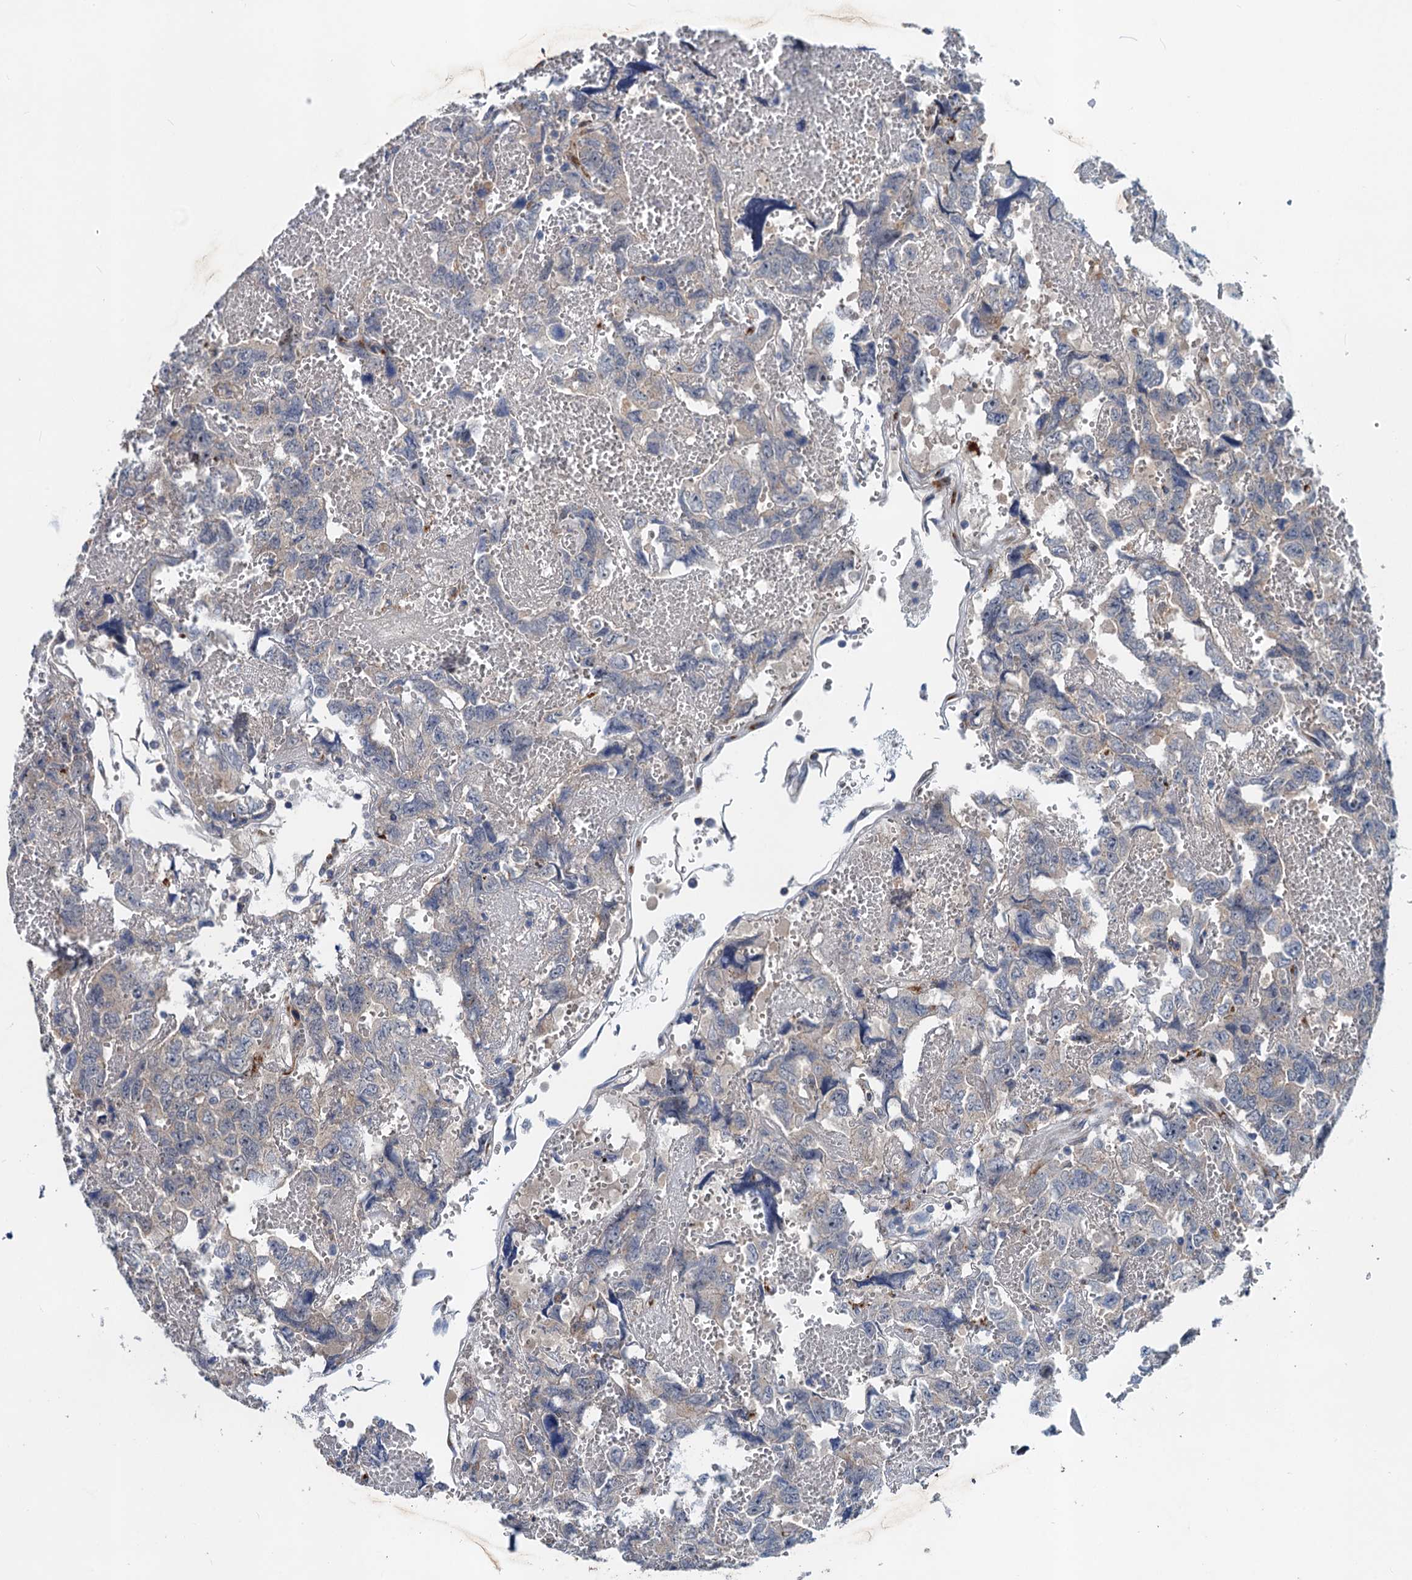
{"staining": {"intensity": "negative", "quantity": "none", "location": "none"}, "tissue": "testis cancer", "cell_type": "Tumor cells", "image_type": "cancer", "snomed": [{"axis": "morphology", "description": "Carcinoma, Embryonal, NOS"}, {"axis": "topography", "description": "Testis"}], "caption": "This is an immunohistochemistry (IHC) image of human testis cancer. There is no staining in tumor cells.", "gene": "NBEA", "patient": {"sex": "male", "age": 45}}